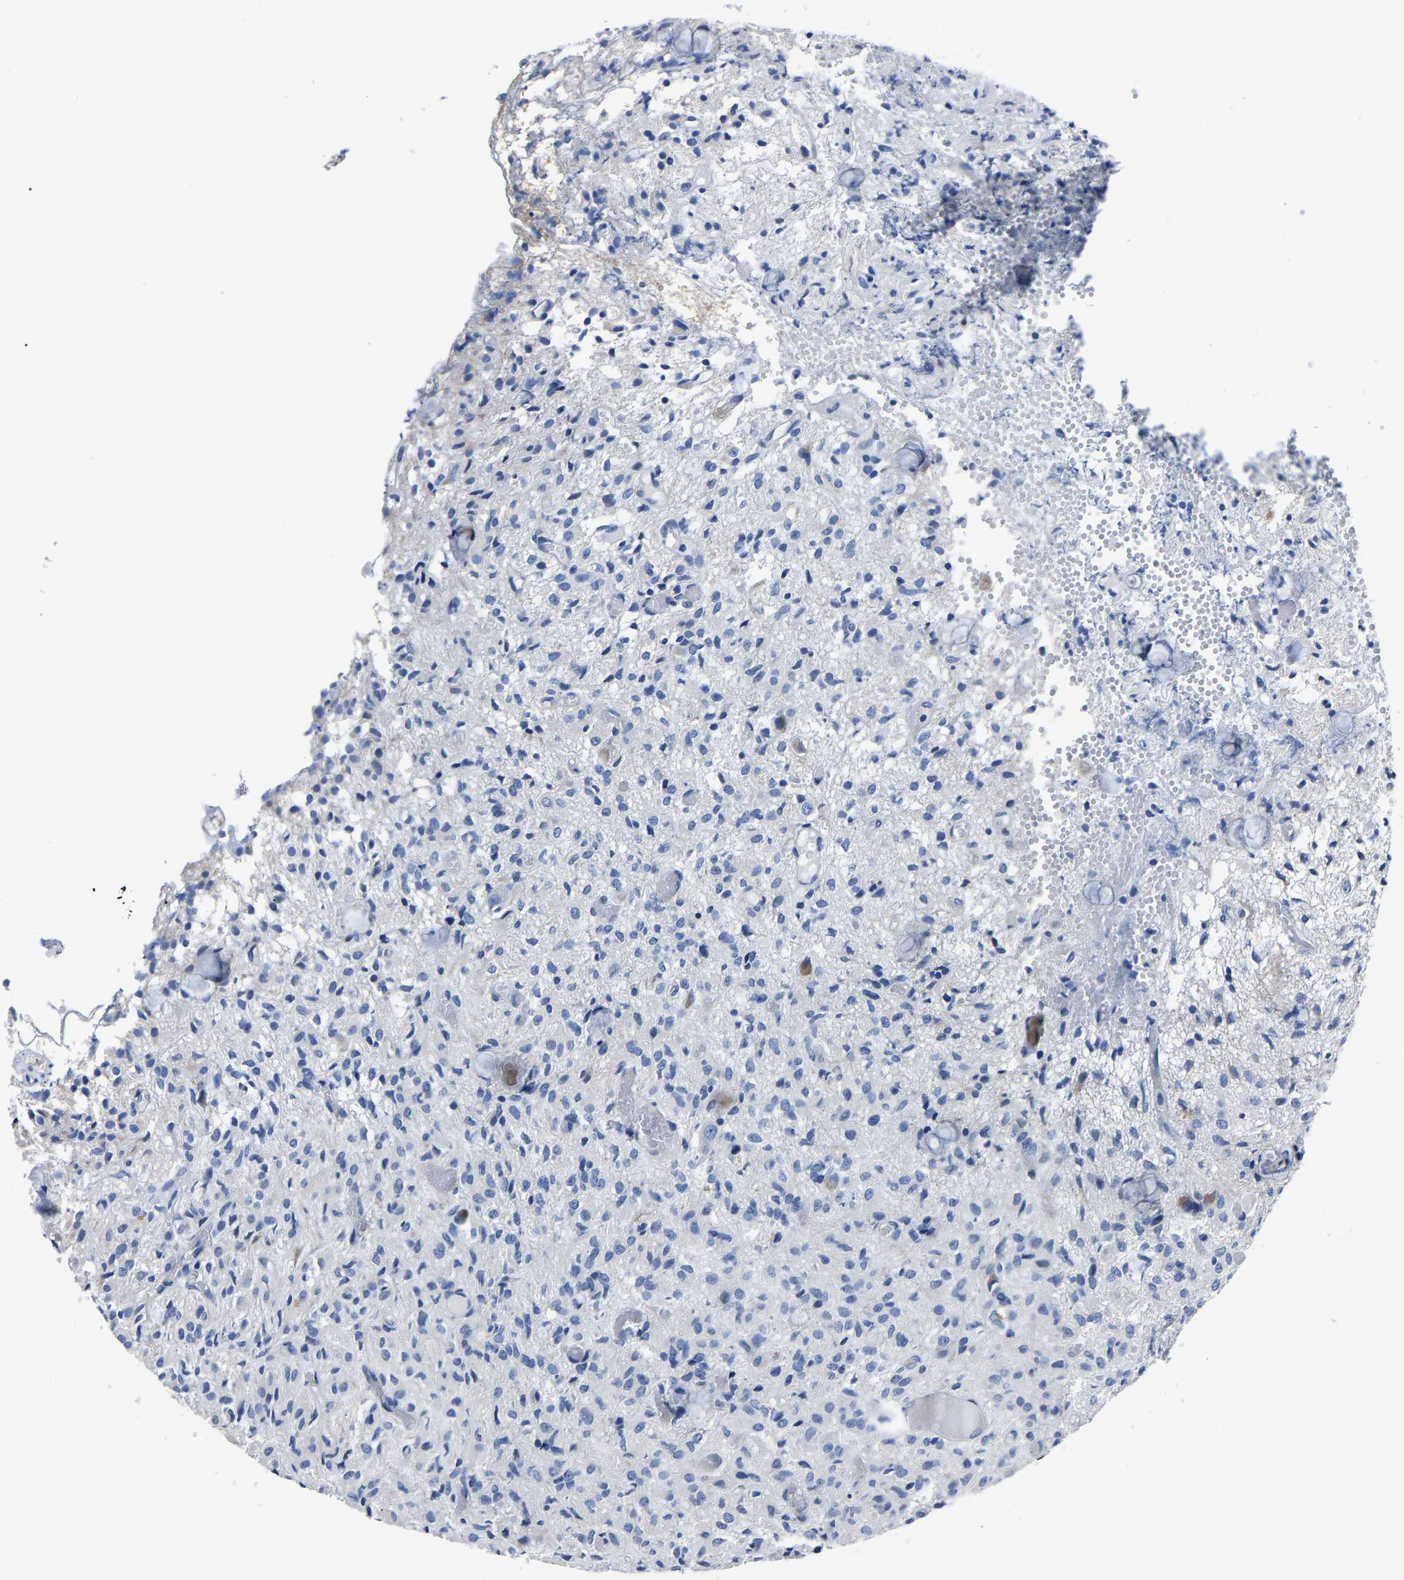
{"staining": {"intensity": "negative", "quantity": "none", "location": "none"}, "tissue": "glioma", "cell_type": "Tumor cells", "image_type": "cancer", "snomed": [{"axis": "morphology", "description": "Glioma, malignant, High grade"}, {"axis": "topography", "description": "Brain"}], "caption": "An immunohistochemistry photomicrograph of malignant high-grade glioma is shown. There is no staining in tumor cells of malignant high-grade glioma. (Brightfield microscopy of DAB IHC at high magnification).", "gene": "MOV10L1", "patient": {"sex": "female", "age": 59}}